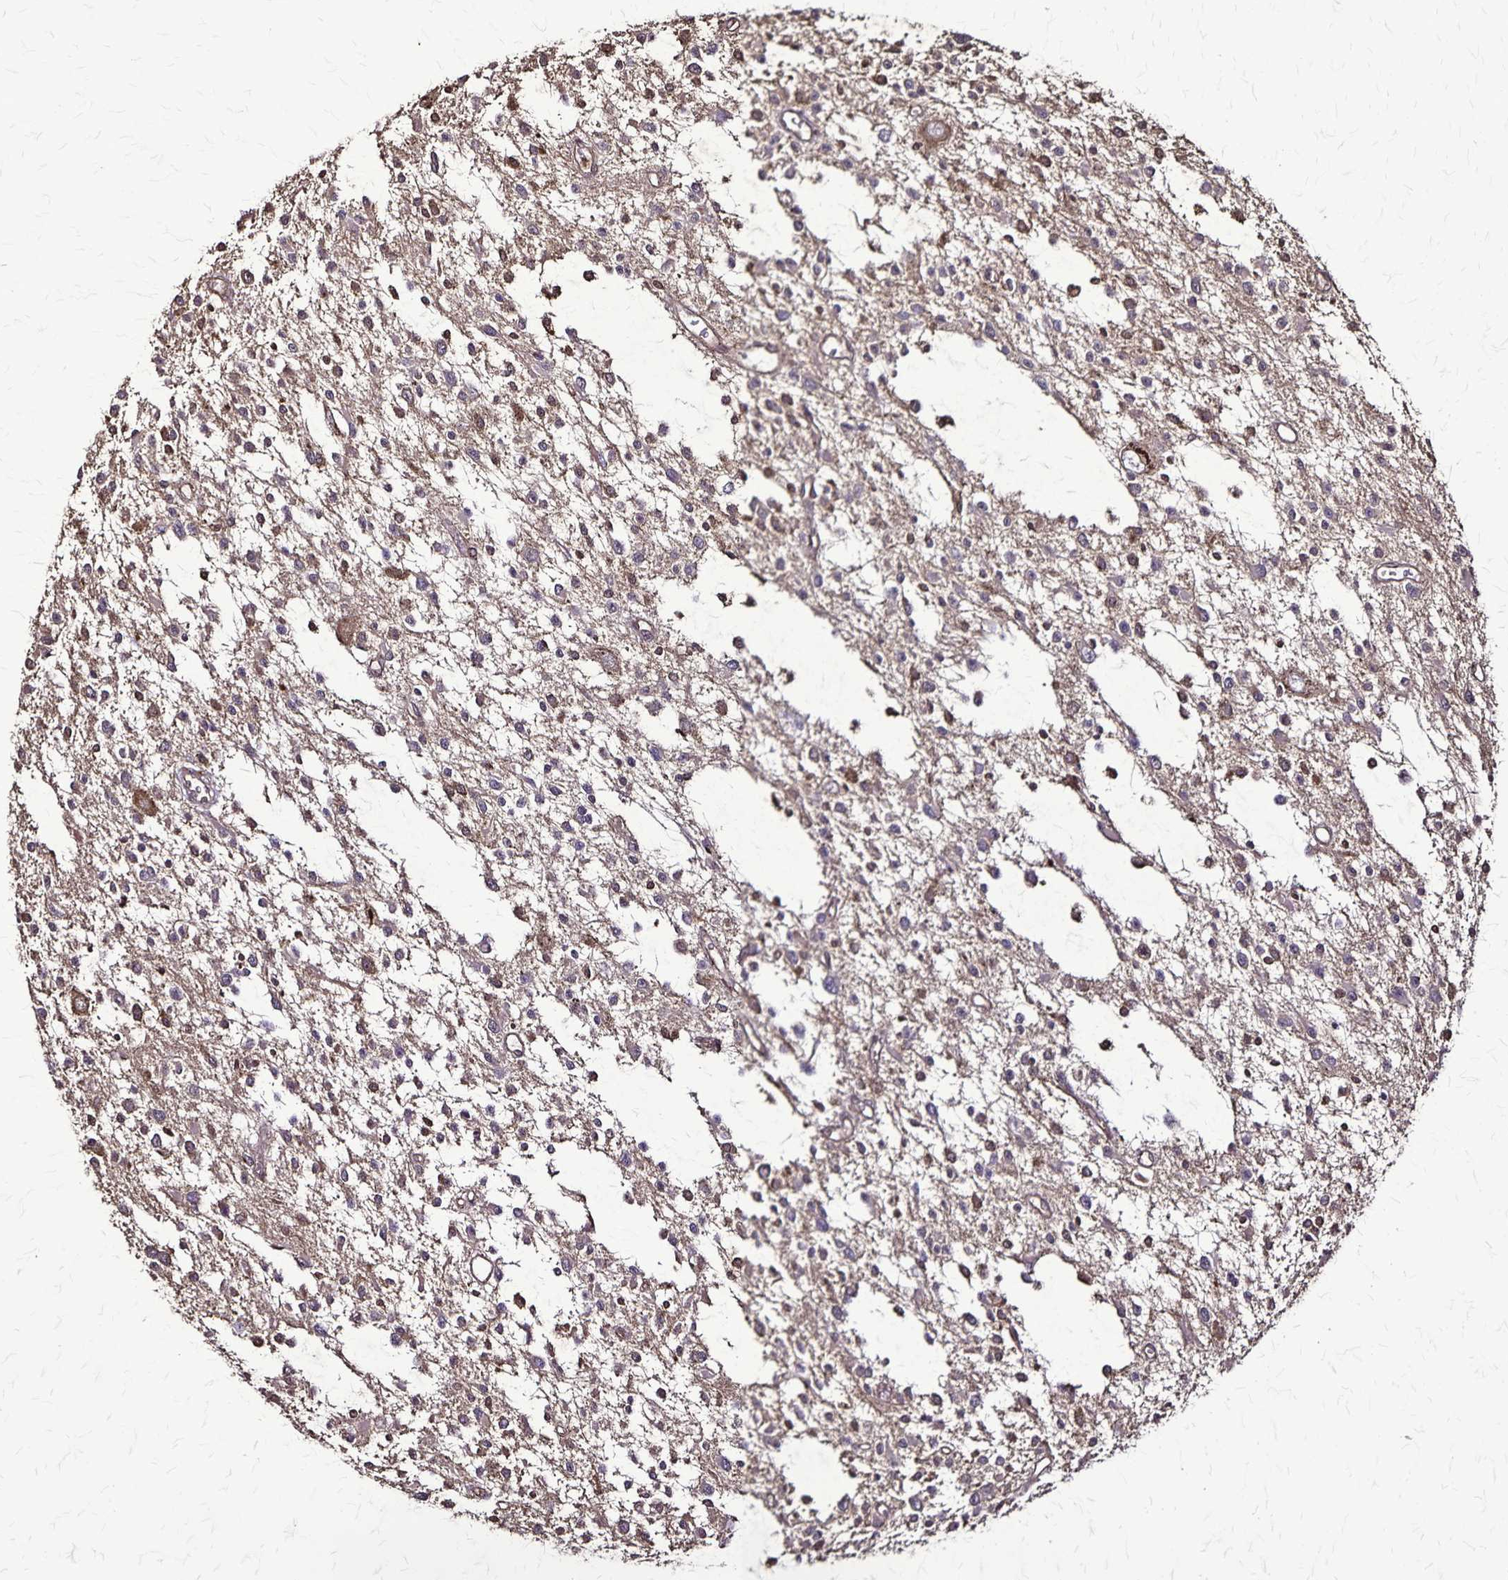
{"staining": {"intensity": "moderate", "quantity": "25%-75%", "location": "cytoplasmic/membranous"}, "tissue": "glioma", "cell_type": "Tumor cells", "image_type": "cancer", "snomed": [{"axis": "morphology", "description": "Glioma, malignant, Low grade"}, {"axis": "topography", "description": "Brain"}], "caption": "IHC of human glioma shows medium levels of moderate cytoplasmic/membranous positivity in approximately 25%-75% of tumor cells.", "gene": "CHMP1B", "patient": {"sex": "male", "age": 43}}